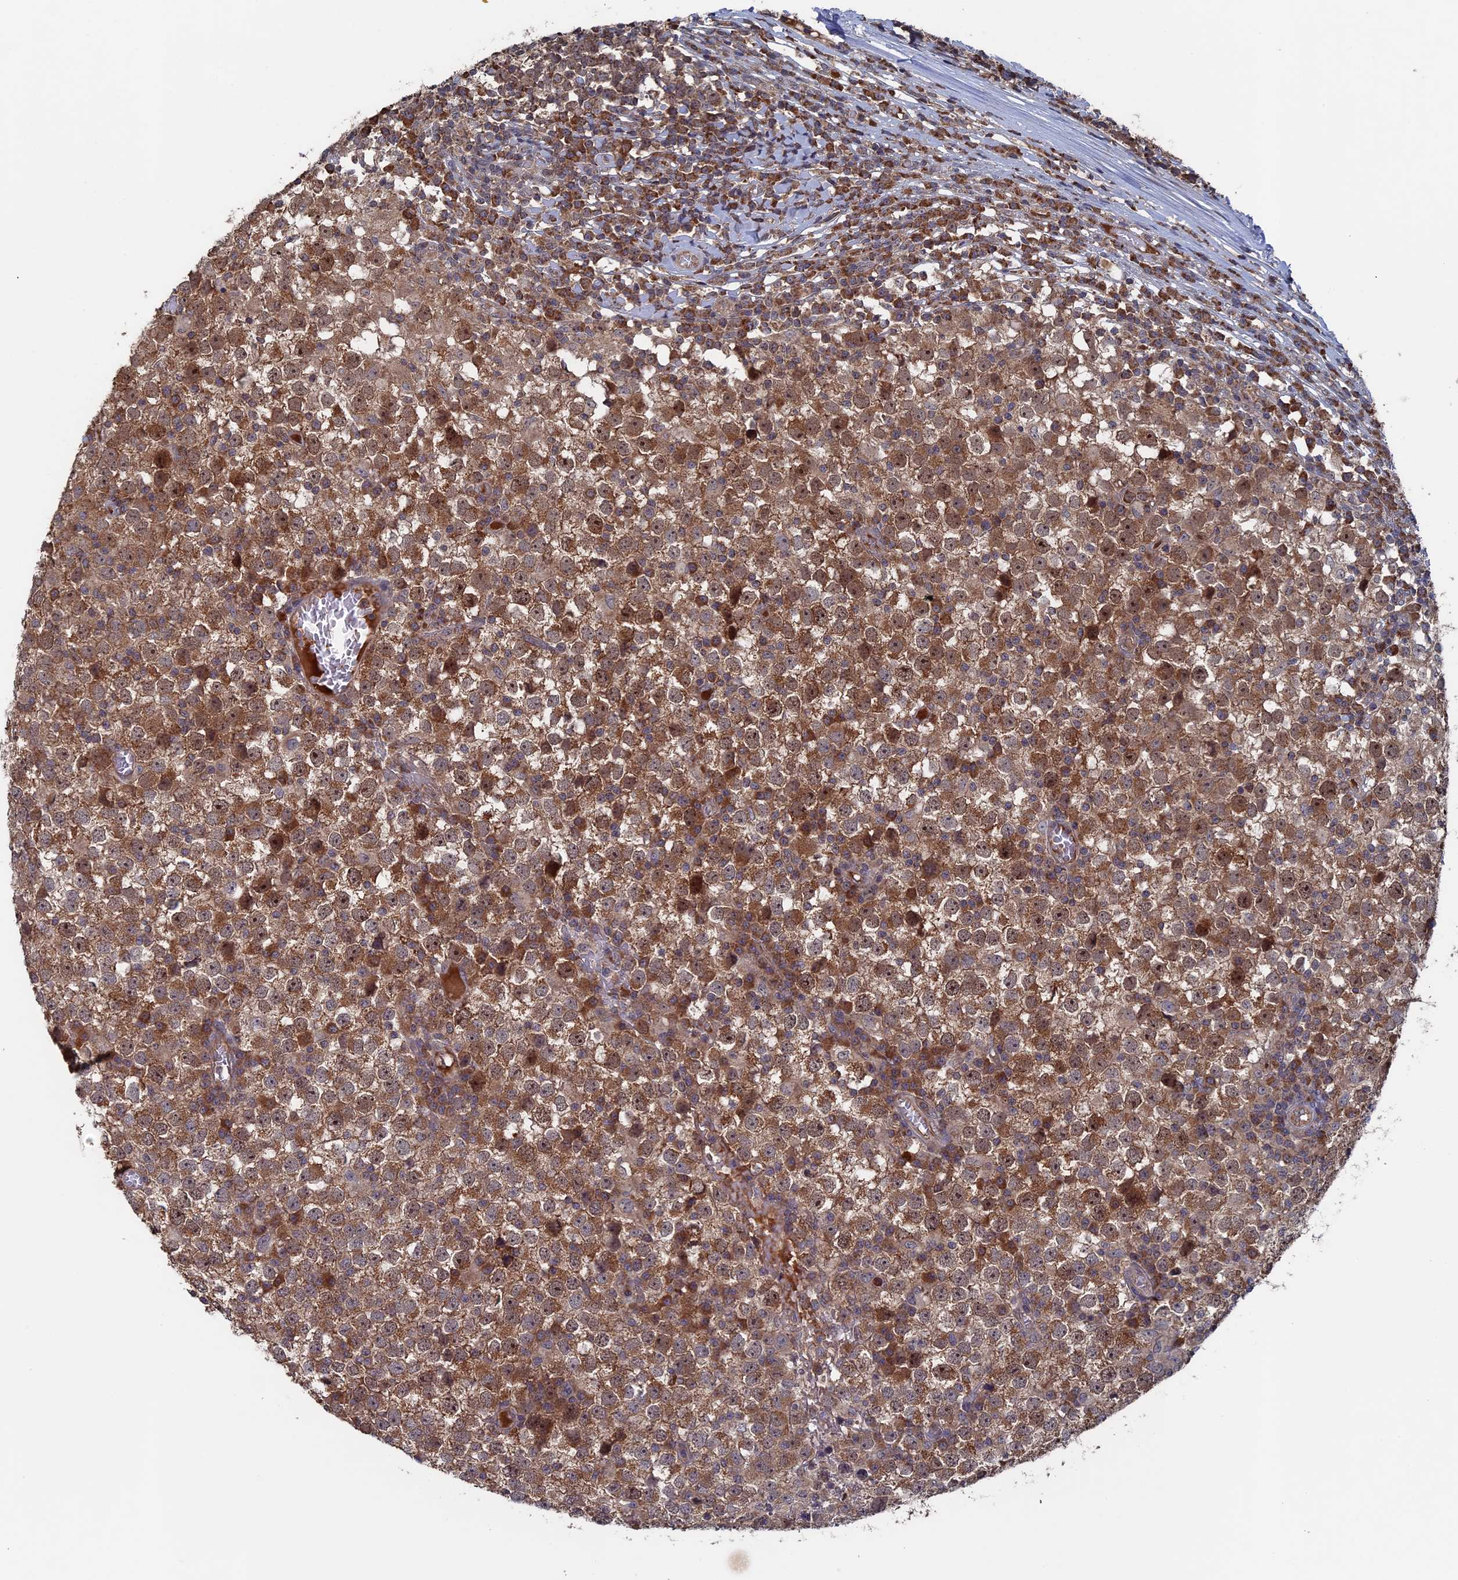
{"staining": {"intensity": "moderate", "quantity": ">75%", "location": "cytoplasmic/membranous"}, "tissue": "testis cancer", "cell_type": "Tumor cells", "image_type": "cancer", "snomed": [{"axis": "morphology", "description": "Seminoma, NOS"}, {"axis": "topography", "description": "Testis"}], "caption": "Immunohistochemical staining of testis seminoma exhibits moderate cytoplasmic/membranous protein expression in approximately >75% of tumor cells. Nuclei are stained in blue.", "gene": "RAB15", "patient": {"sex": "male", "age": 65}}